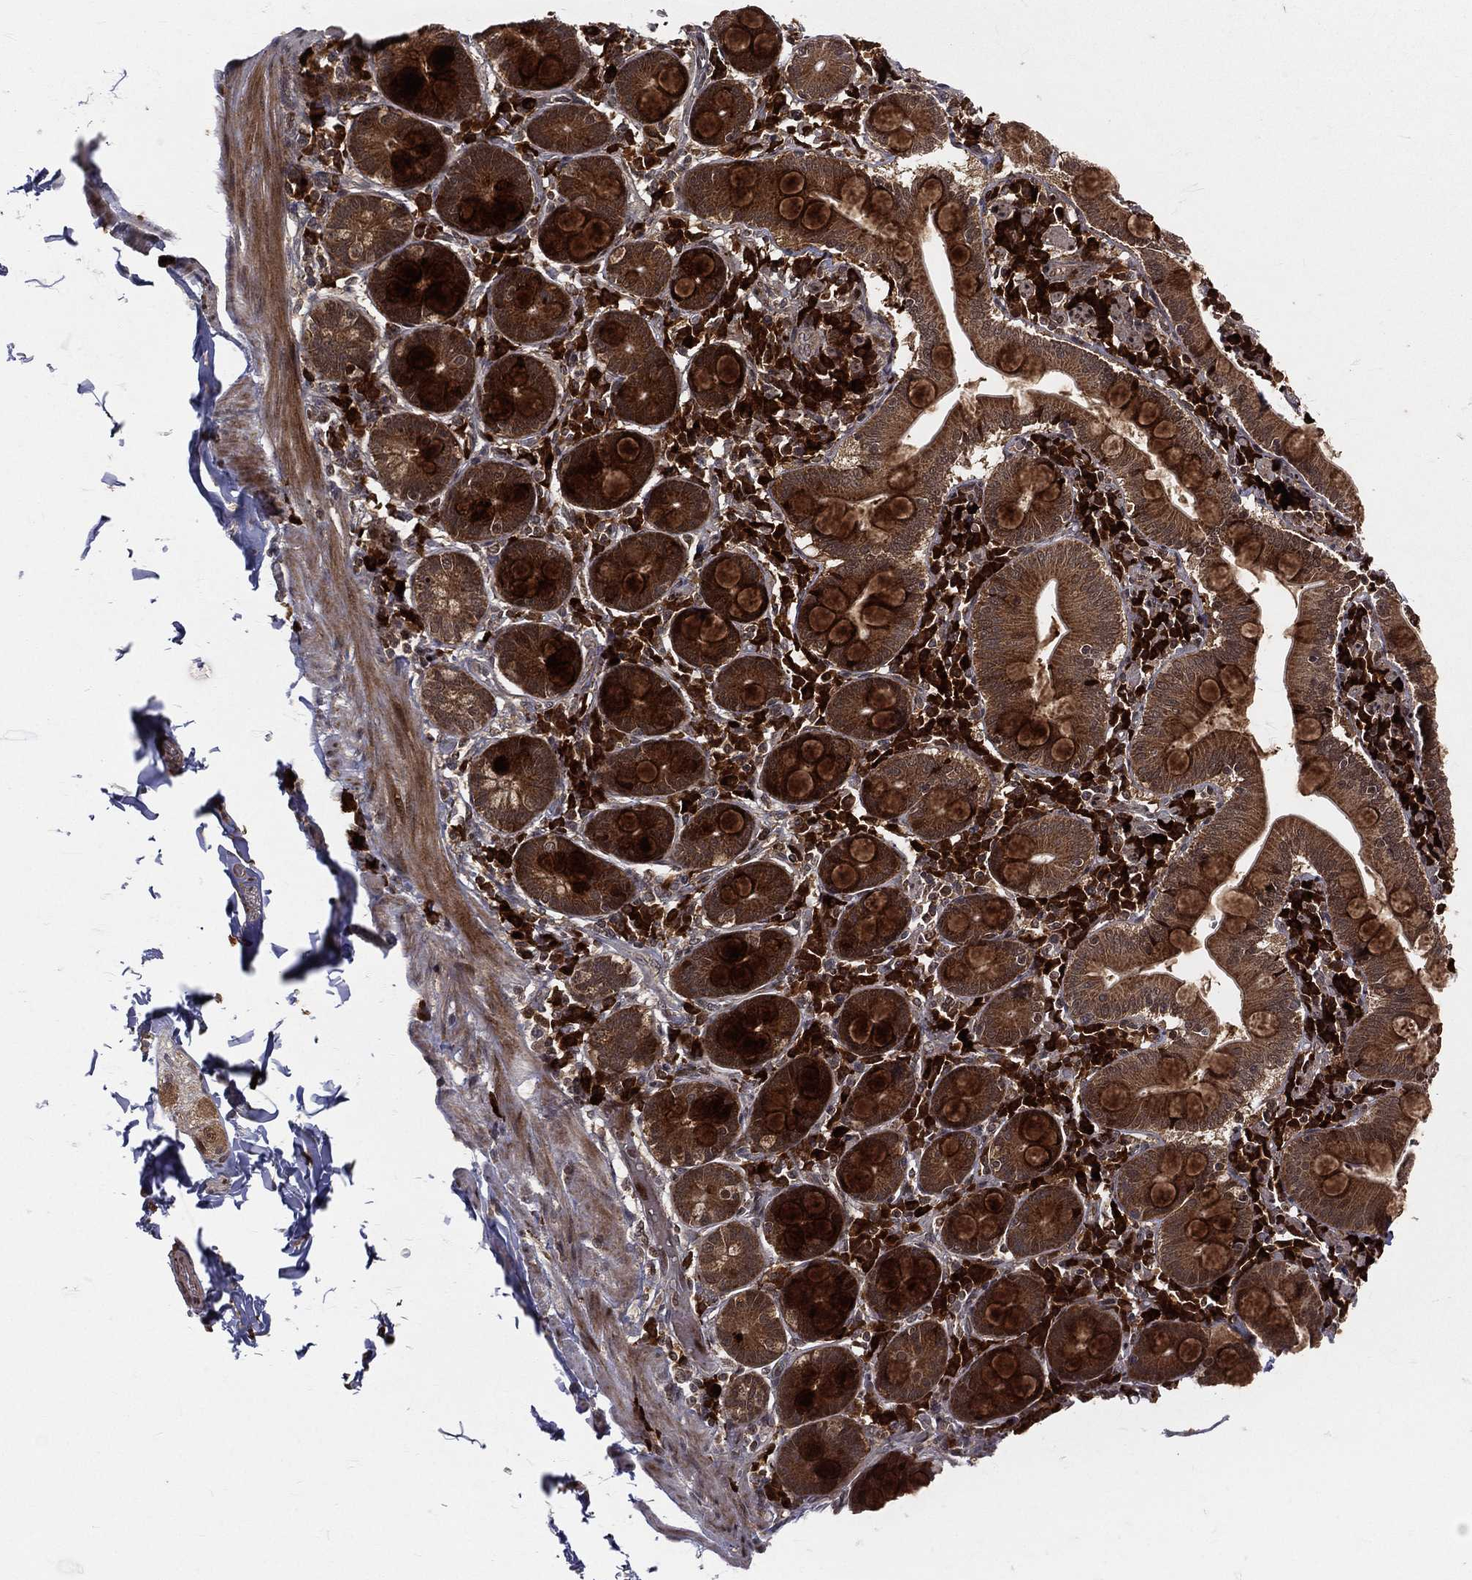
{"staining": {"intensity": "negative", "quantity": "none", "location": "none"}, "tissue": "soft tissue", "cell_type": "Fibroblasts", "image_type": "normal", "snomed": [{"axis": "morphology", "description": "Normal tissue, NOS"}, {"axis": "topography", "description": "Smooth muscle"}, {"axis": "topography", "description": "Duodenum"}, {"axis": "topography", "description": "Peripheral nerve tissue"}], "caption": "High power microscopy micrograph of an immunohistochemistry (IHC) micrograph of unremarkable soft tissue, revealing no significant positivity in fibroblasts. (DAB IHC visualized using brightfield microscopy, high magnification).", "gene": "MDM2", "patient": {"sex": "female", "age": 61}}